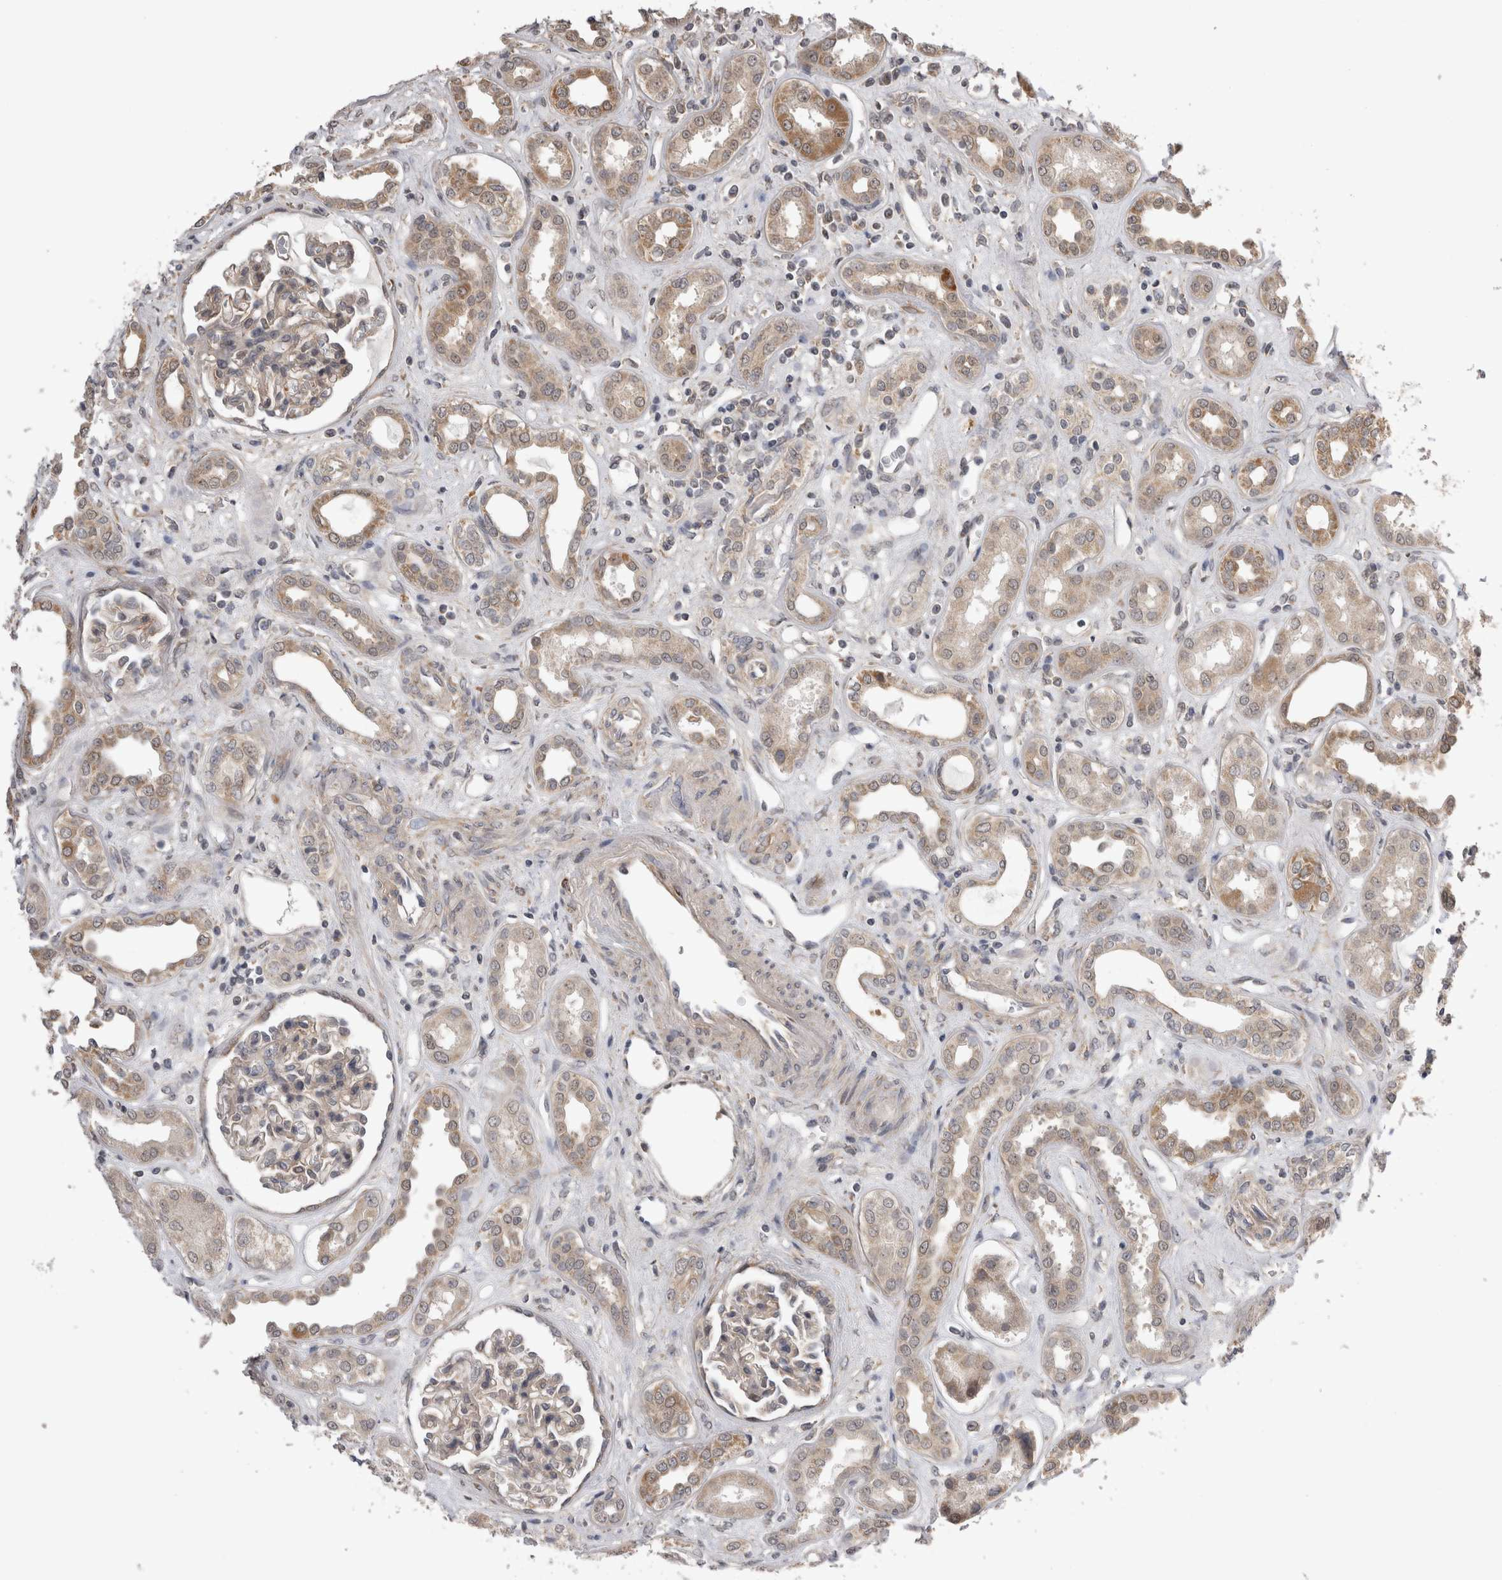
{"staining": {"intensity": "weak", "quantity": "<25%", "location": "cytoplasmic/membranous"}, "tissue": "kidney", "cell_type": "Cells in glomeruli", "image_type": "normal", "snomed": [{"axis": "morphology", "description": "Normal tissue, NOS"}, {"axis": "topography", "description": "Kidney"}], "caption": "This photomicrograph is of unremarkable kidney stained with IHC to label a protein in brown with the nuclei are counter-stained blue. There is no positivity in cells in glomeruli.", "gene": "ARHGAP29", "patient": {"sex": "male", "age": 59}}